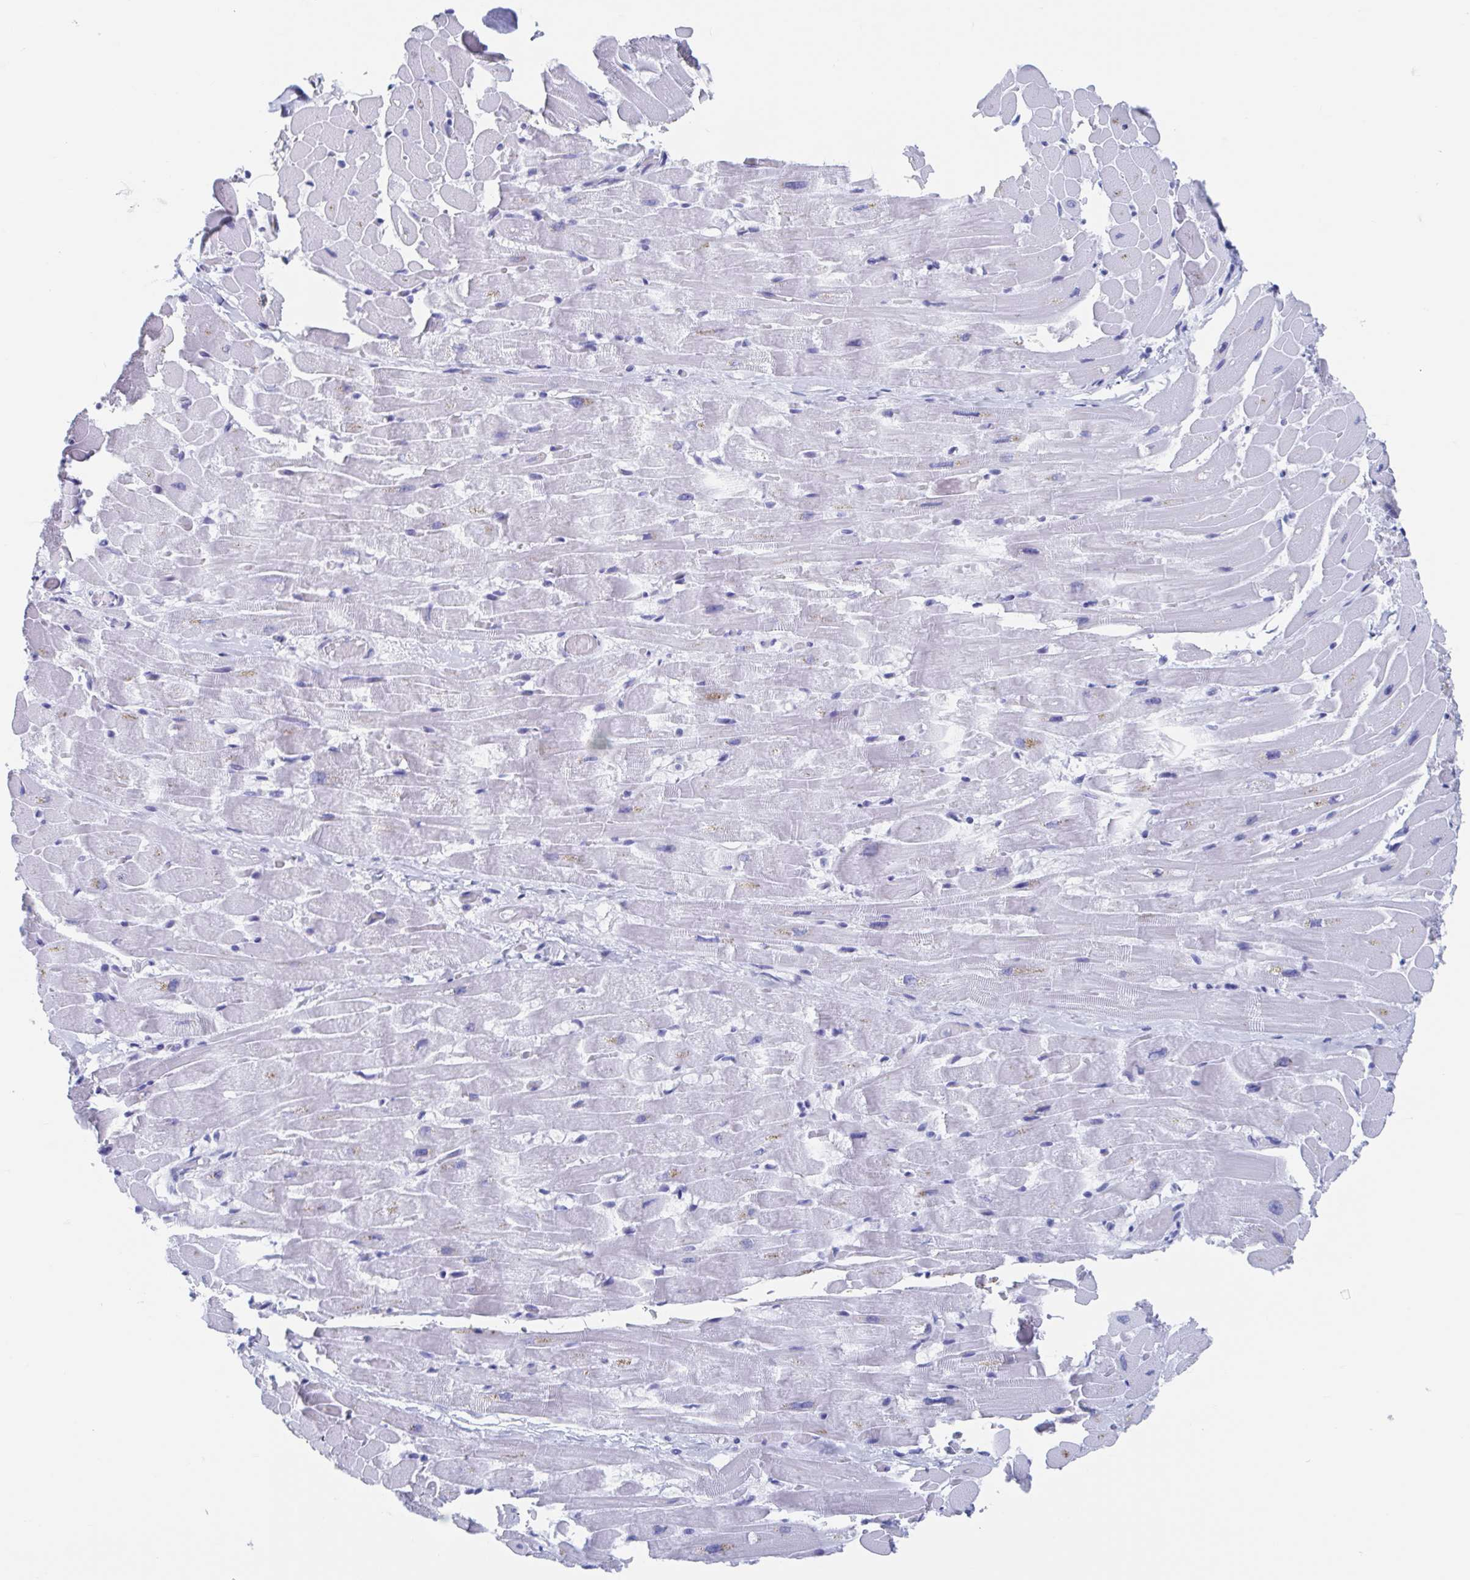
{"staining": {"intensity": "negative", "quantity": "none", "location": "none"}, "tissue": "heart muscle", "cell_type": "Cardiomyocytes", "image_type": "normal", "snomed": [{"axis": "morphology", "description": "Normal tissue, NOS"}, {"axis": "topography", "description": "Heart"}], "caption": "IHC micrograph of benign heart muscle: human heart muscle stained with DAB (3,3'-diaminobenzidine) displays no significant protein staining in cardiomyocytes. (Brightfield microscopy of DAB (3,3'-diaminobenzidine) immunohistochemistry (IHC) at high magnification).", "gene": "C10orf53", "patient": {"sex": "male", "age": 37}}